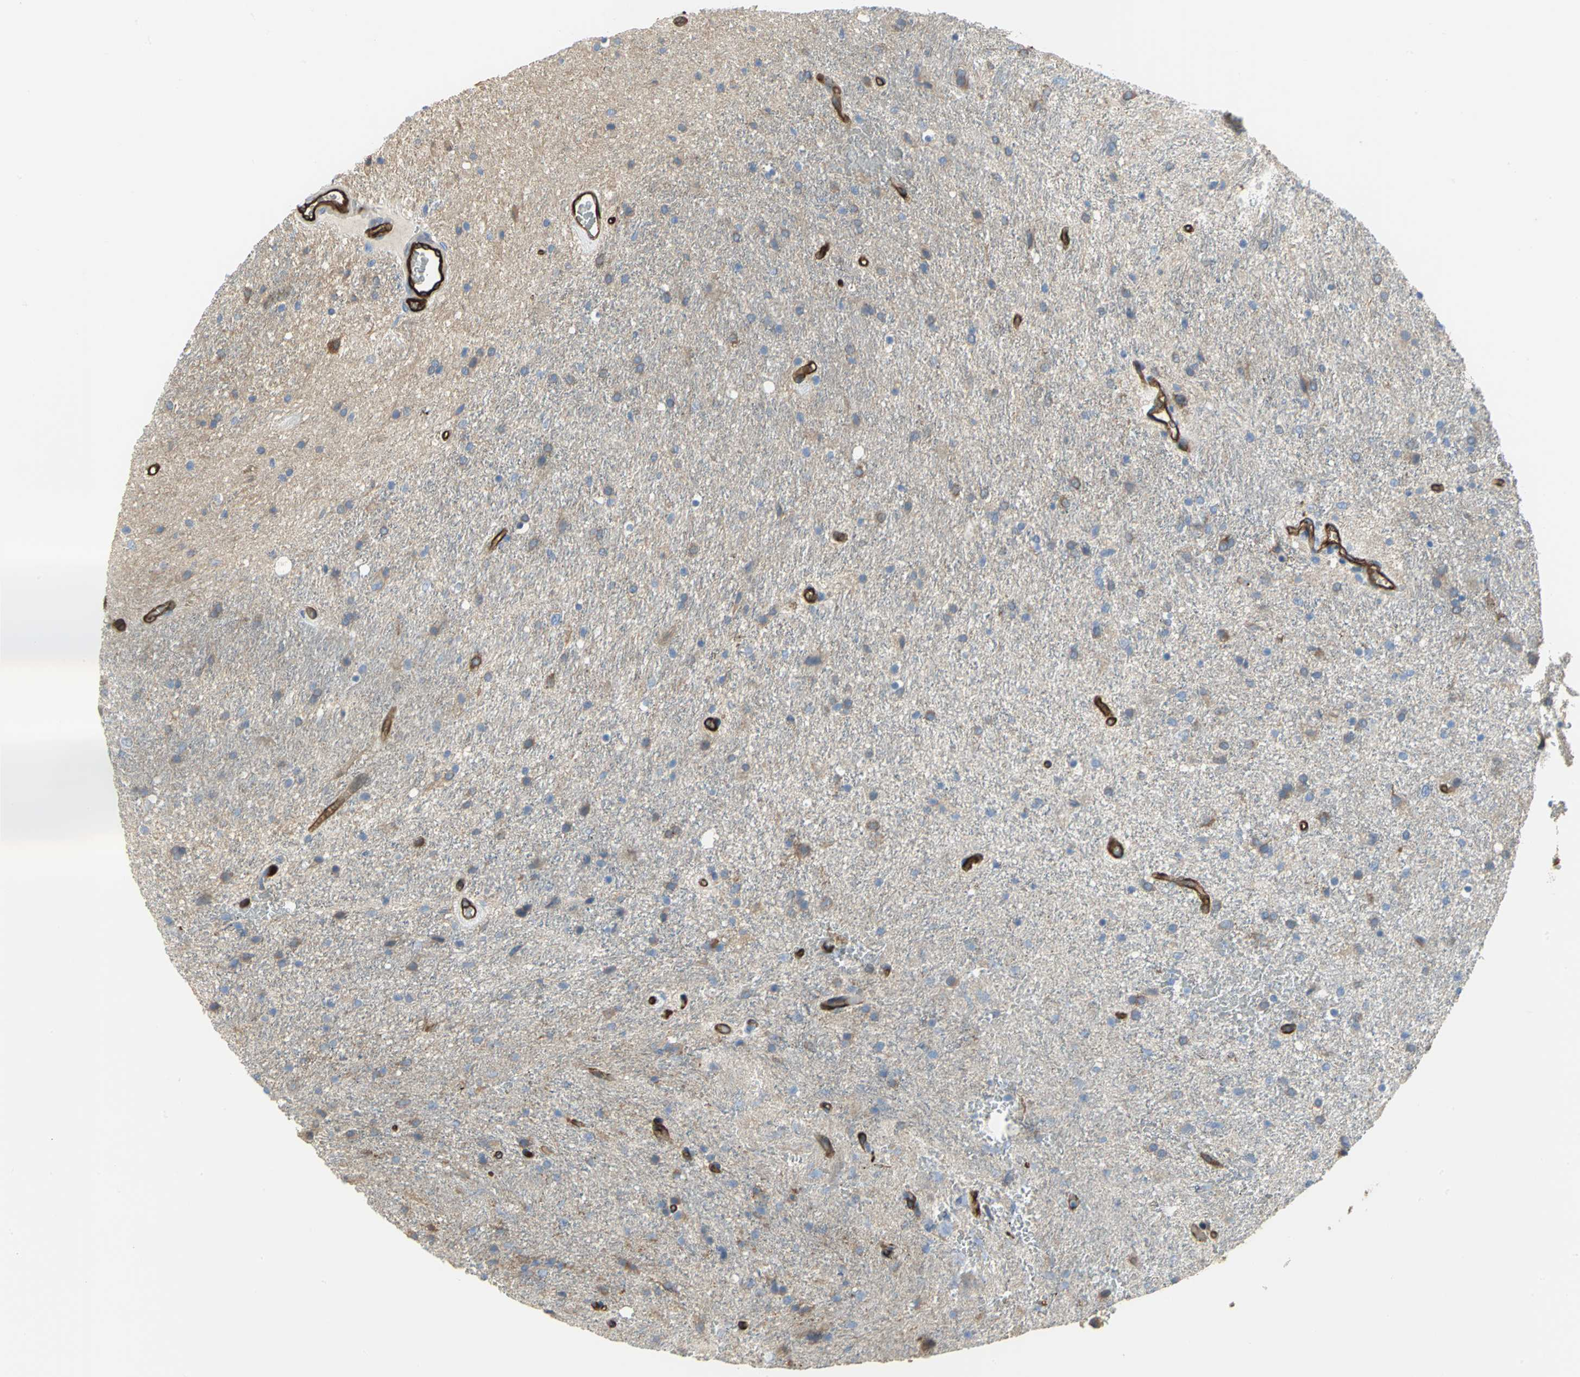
{"staining": {"intensity": "moderate", "quantity": ">75%", "location": "cytoplasmic/membranous"}, "tissue": "glioma", "cell_type": "Tumor cells", "image_type": "cancer", "snomed": [{"axis": "morphology", "description": "Normal tissue, NOS"}, {"axis": "morphology", "description": "Glioma, malignant, High grade"}, {"axis": "topography", "description": "Cerebral cortex"}], "caption": "An image showing moderate cytoplasmic/membranous expression in approximately >75% of tumor cells in malignant glioma (high-grade), as visualized by brown immunohistochemical staining.", "gene": "FLNB", "patient": {"sex": "male", "age": 56}}